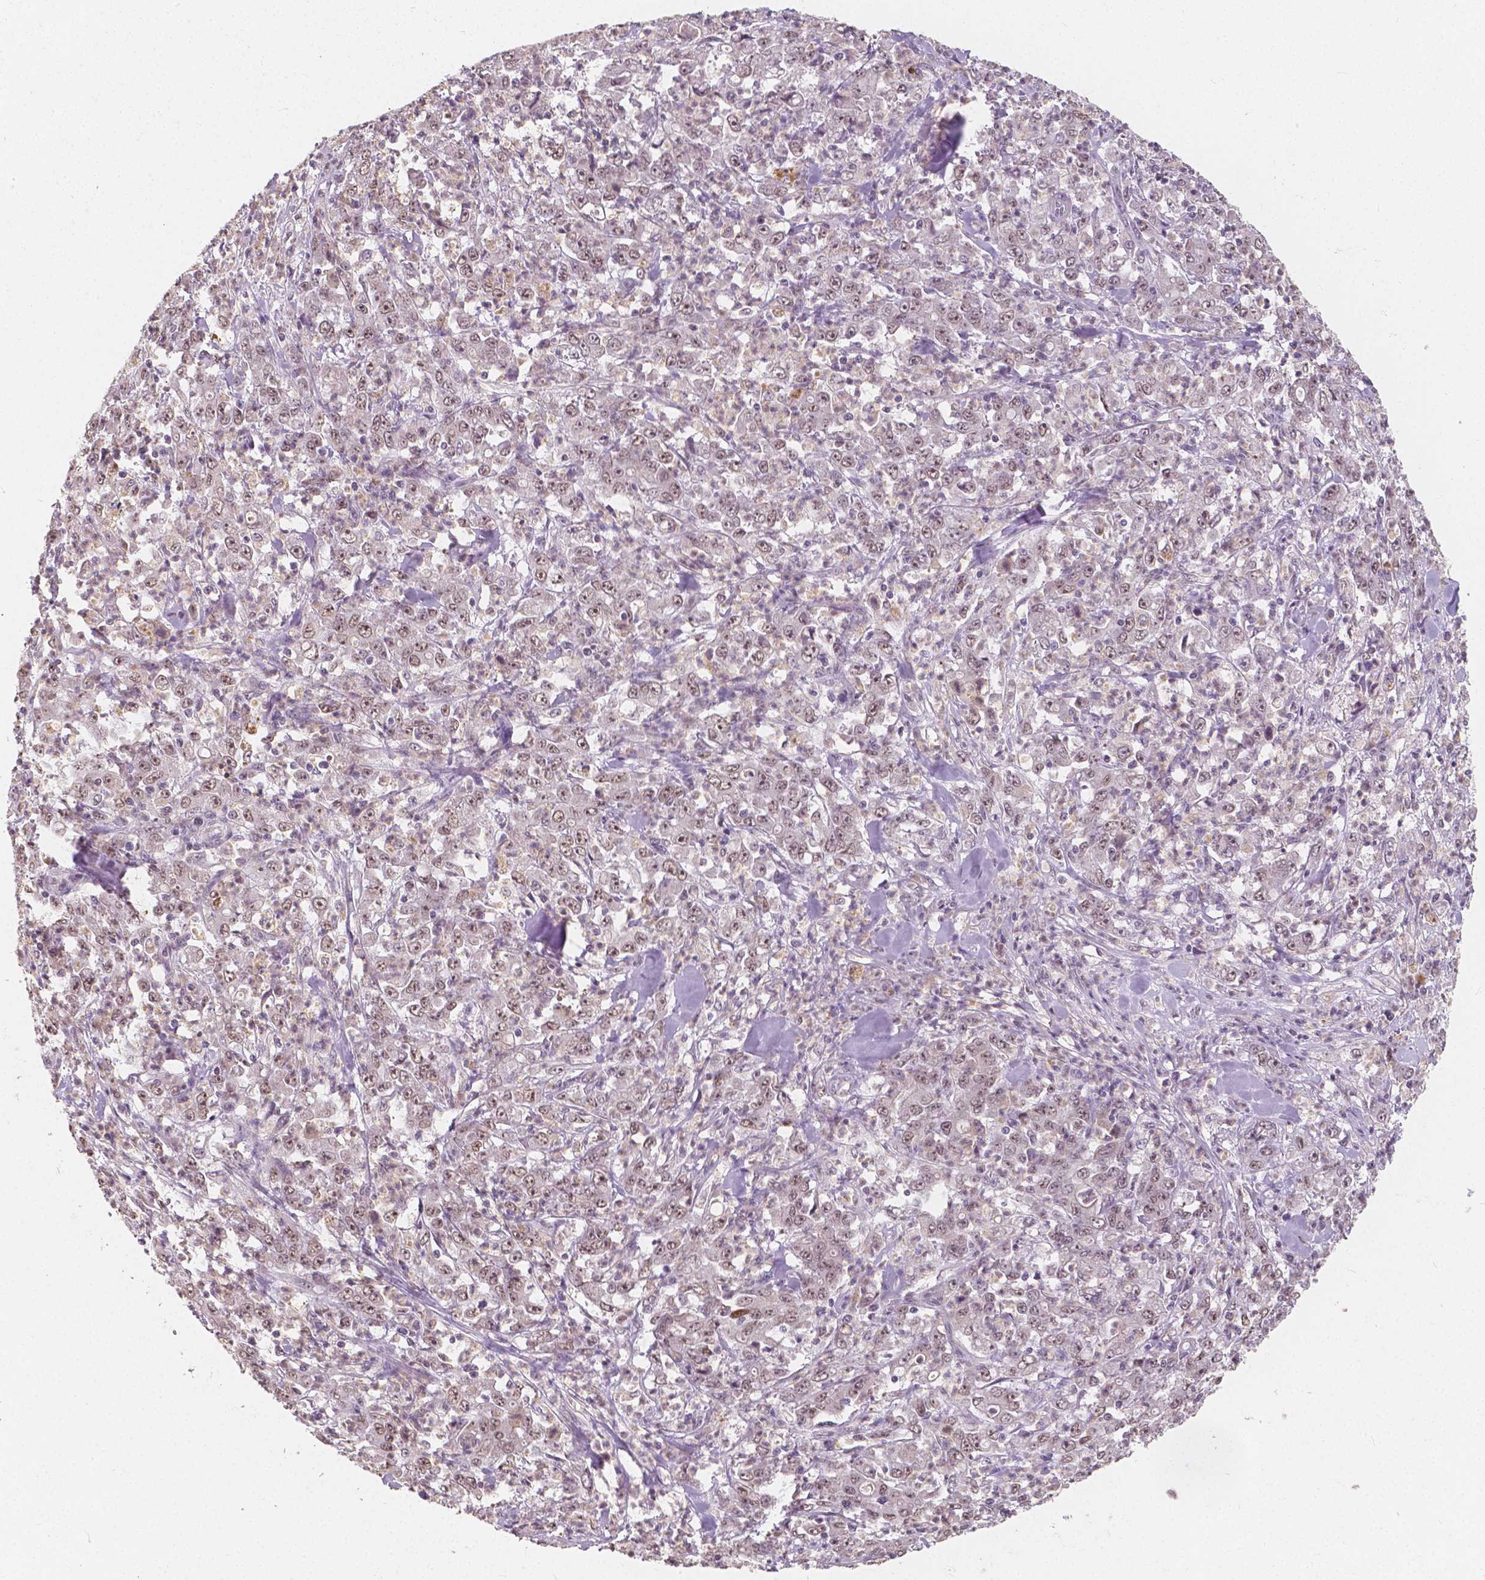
{"staining": {"intensity": "weak", "quantity": "25%-75%", "location": "nuclear"}, "tissue": "stomach cancer", "cell_type": "Tumor cells", "image_type": "cancer", "snomed": [{"axis": "morphology", "description": "Adenocarcinoma, NOS"}, {"axis": "topography", "description": "Stomach, lower"}], "caption": "Immunohistochemical staining of stomach cancer (adenocarcinoma) displays weak nuclear protein staining in approximately 25%-75% of tumor cells.", "gene": "NOLC1", "patient": {"sex": "female", "age": 71}}